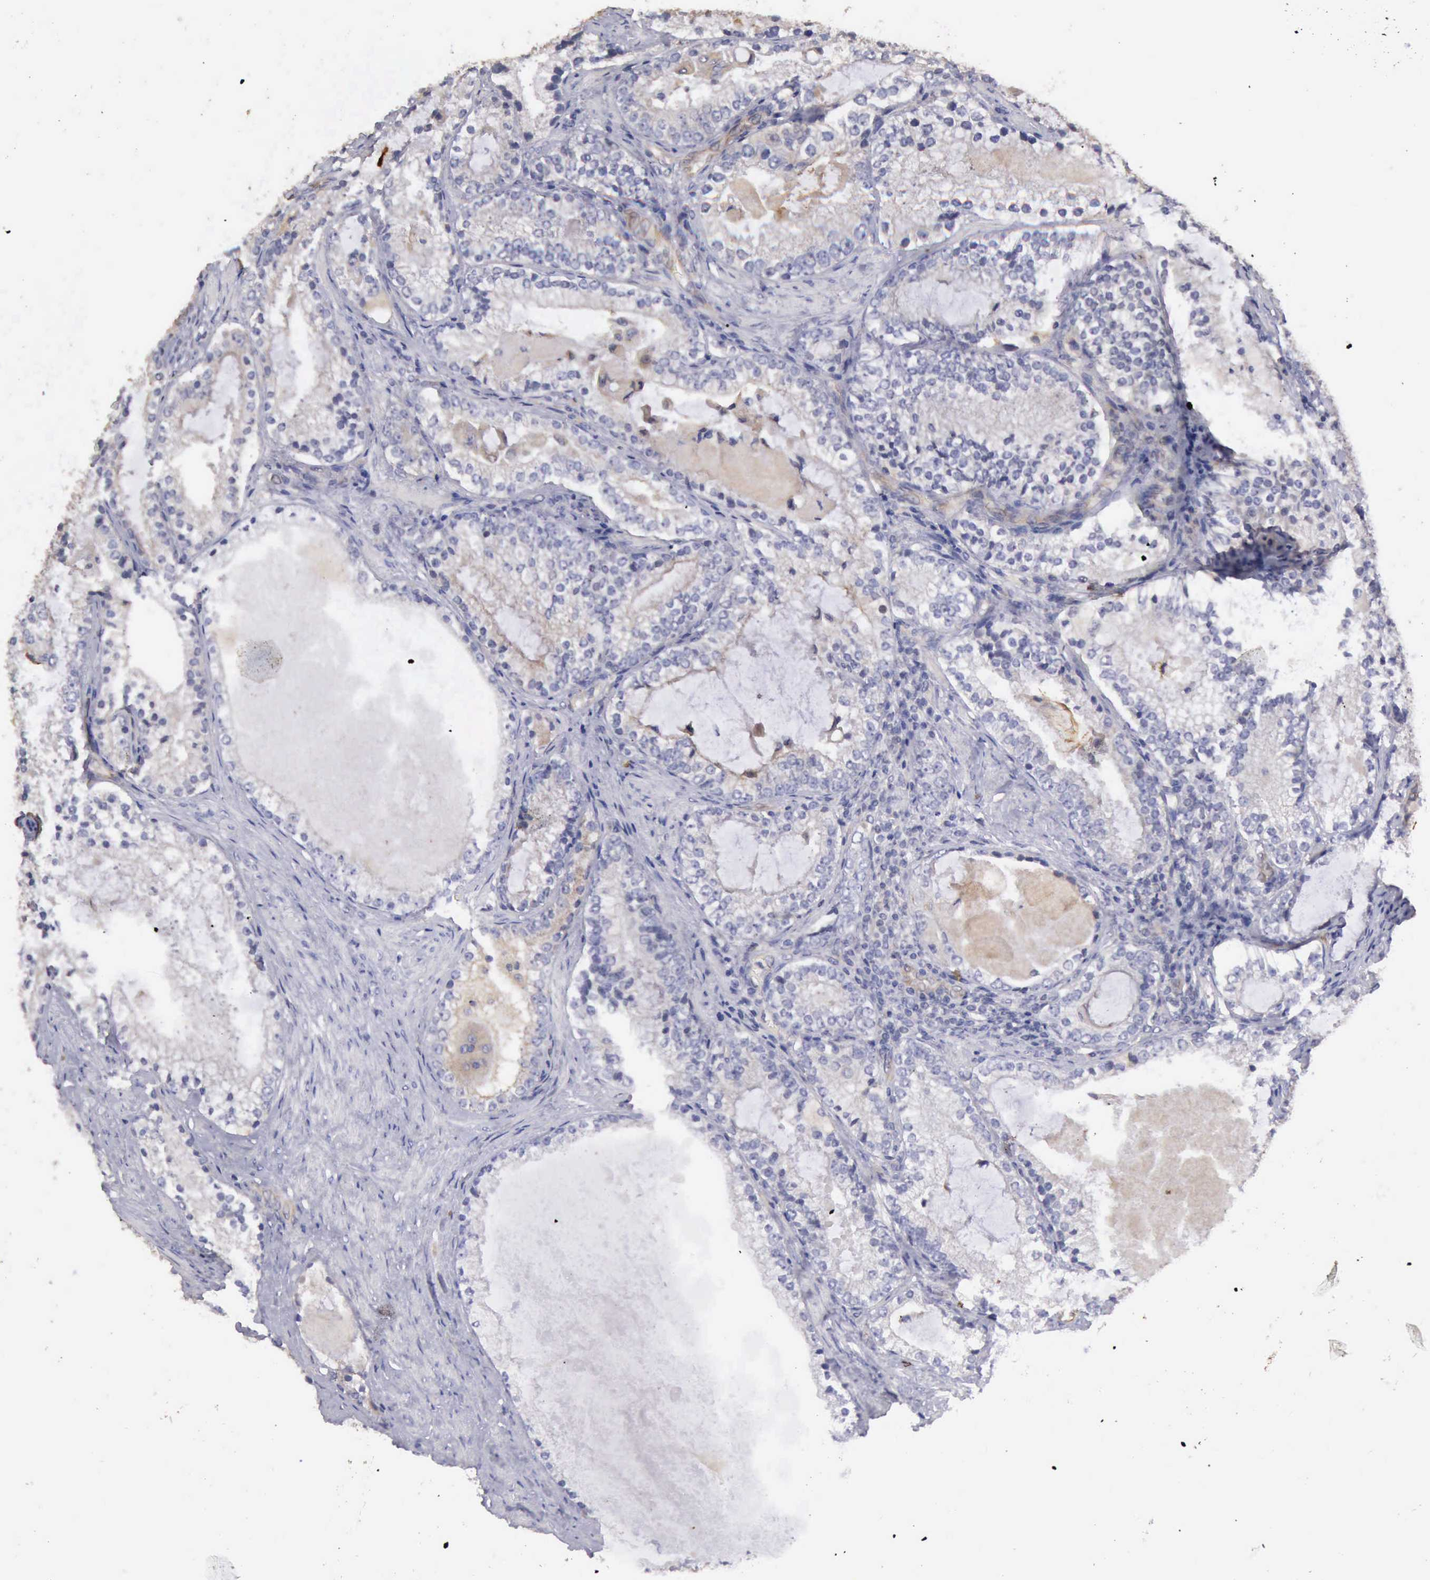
{"staining": {"intensity": "negative", "quantity": "none", "location": "none"}, "tissue": "prostate cancer", "cell_type": "Tumor cells", "image_type": "cancer", "snomed": [{"axis": "morphology", "description": "Adenocarcinoma, High grade"}, {"axis": "topography", "description": "Prostate"}], "caption": "IHC image of neoplastic tissue: human prostate cancer (high-grade adenocarcinoma) stained with DAB (3,3'-diaminobenzidine) exhibits no significant protein expression in tumor cells.", "gene": "BMX", "patient": {"sex": "male", "age": 63}}